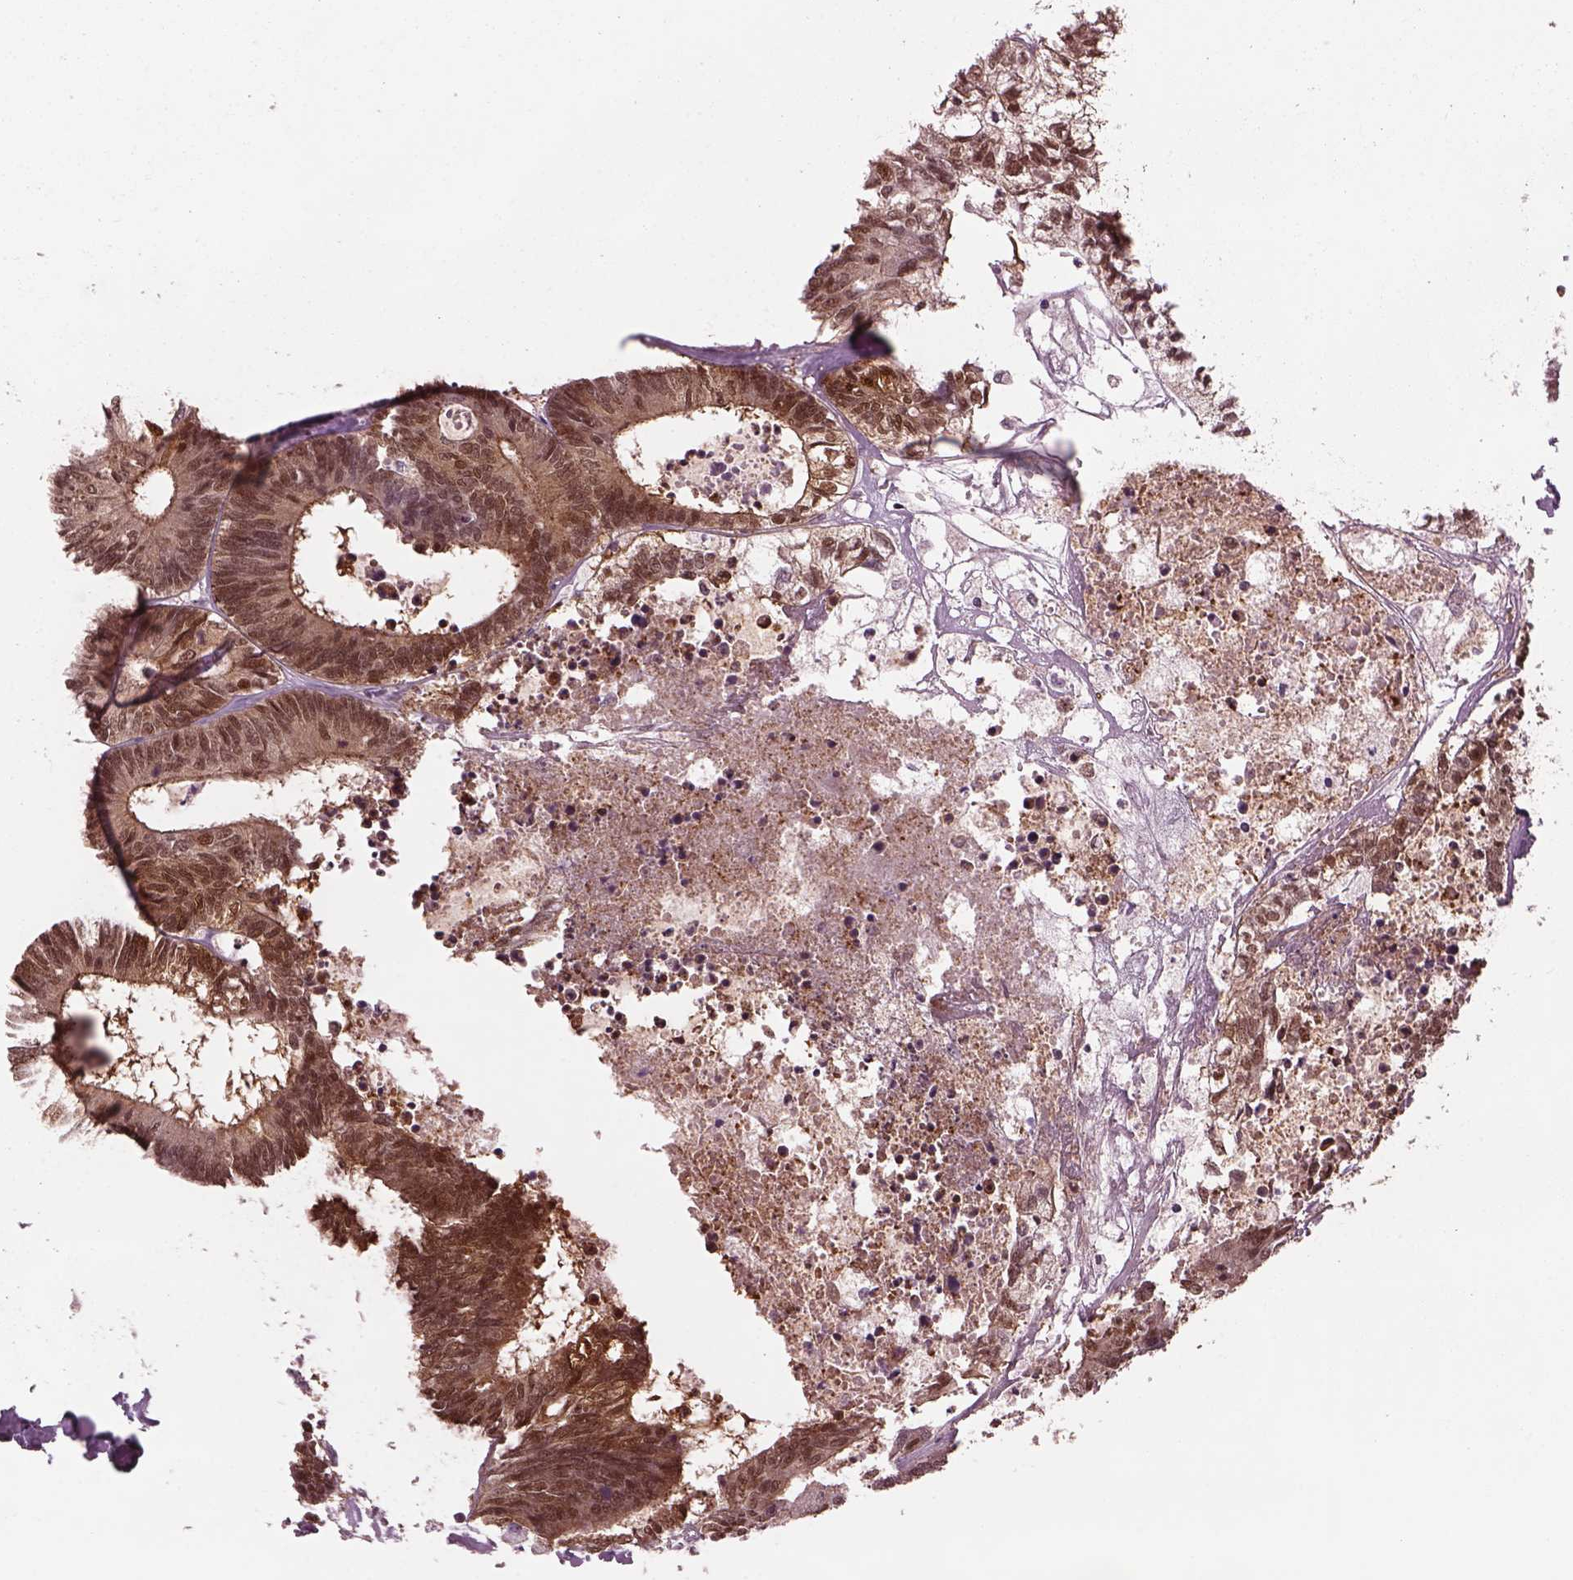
{"staining": {"intensity": "moderate", "quantity": ">75%", "location": "cytoplasmic/membranous,nuclear"}, "tissue": "colorectal cancer", "cell_type": "Tumor cells", "image_type": "cancer", "snomed": [{"axis": "morphology", "description": "Adenocarcinoma, NOS"}, {"axis": "topography", "description": "Colon"}, {"axis": "topography", "description": "Rectum"}], "caption": "Colorectal adenocarcinoma was stained to show a protein in brown. There is medium levels of moderate cytoplasmic/membranous and nuclear positivity in about >75% of tumor cells.", "gene": "SRI", "patient": {"sex": "male", "age": 57}}